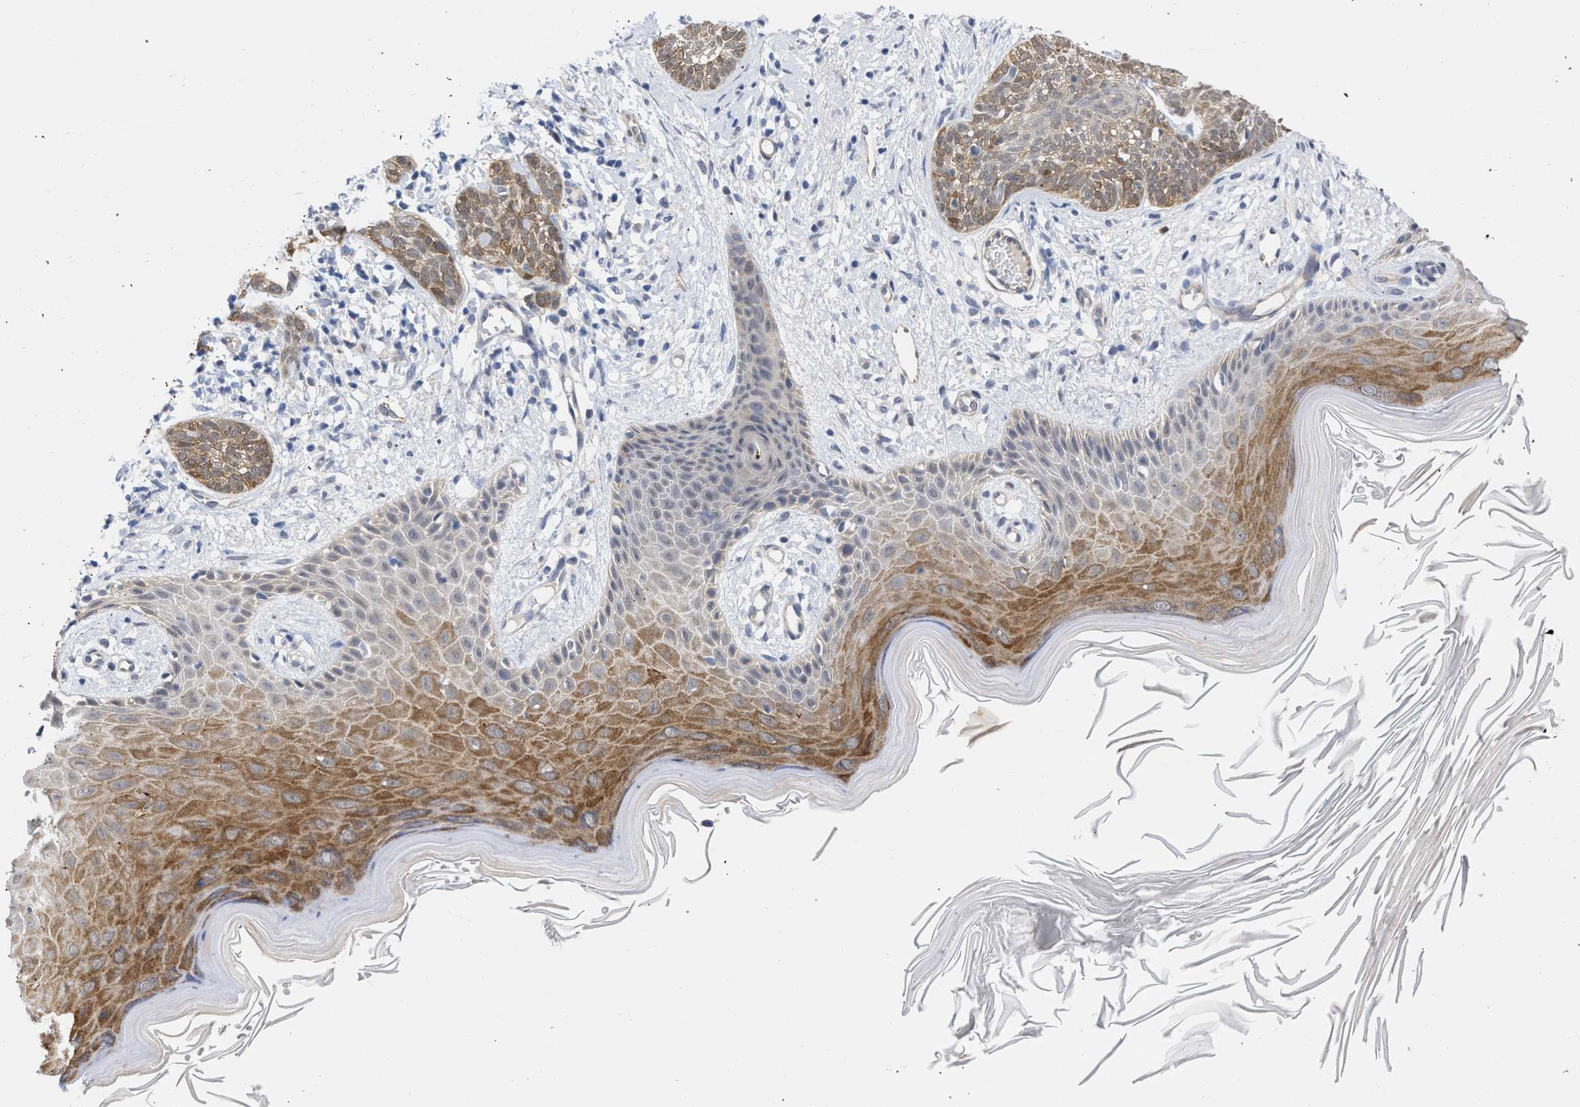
{"staining": {"intensity": "moderate", "quantity": ">75%", "location": "cytoplasmic/membranous"}, "tissue": "skin cancer", "cell_type": "Tumor cells", "image_type": "cancer", "snomed": [{"axis": "morphology", "description": "Basal cell carcinoma"}, {"axis": "topography", "description": "Skin"}], "caption": "About >75% of tumor cells in human skin cancer demonstrate moderate cytoplasmic/membranous protein expression as visualized by brown immunohistochemical staining.", "gene": "THRA", "patient": {"sex": "female", "age": 59}}